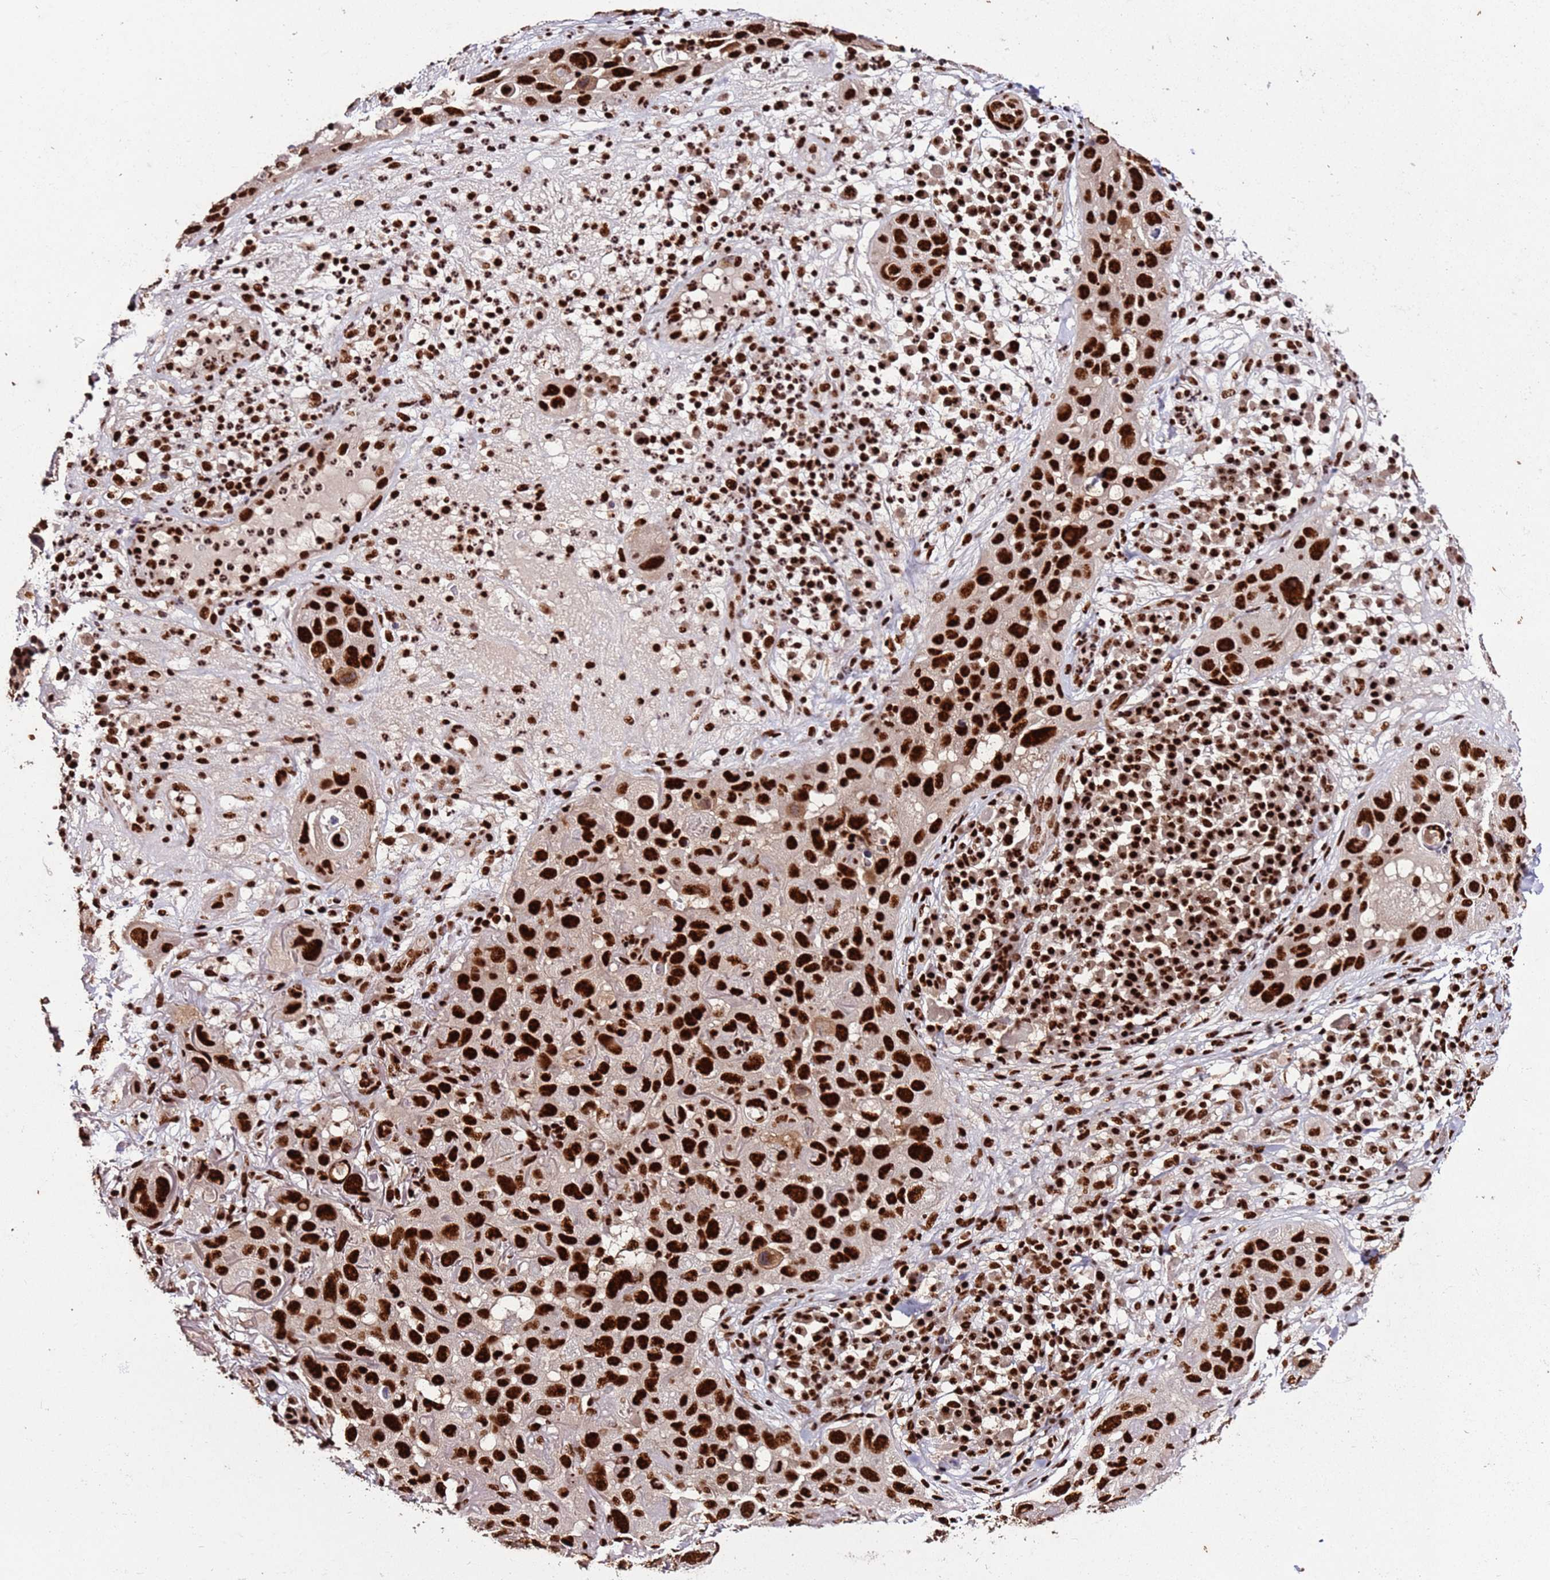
{"staining": {"intensity": "strong", "quantity": ">75%", "location": "nuclear"}, "tissue": "skin cancer", "cell_type": "Tumor cells", "image_type": "cancer", "snomed": [{"axis": "morphology", "description": "Squamous cell carcinoma in situ, NOS"}, {"axis": "morphology", "description": "Squamous cell carcinoma, NOS"}, {"axis": "topography", "description": "Skin"}], "caption": "High-power microscopy captured an immunohistochemistry (IHC) micrograph of skin cancer (squamous cell carcinoma), revealing strong nuclear staining in approximately >75% of tumor cells.", "gene": "C6orf226", "patient": {"sex": "male", "age": 93}}